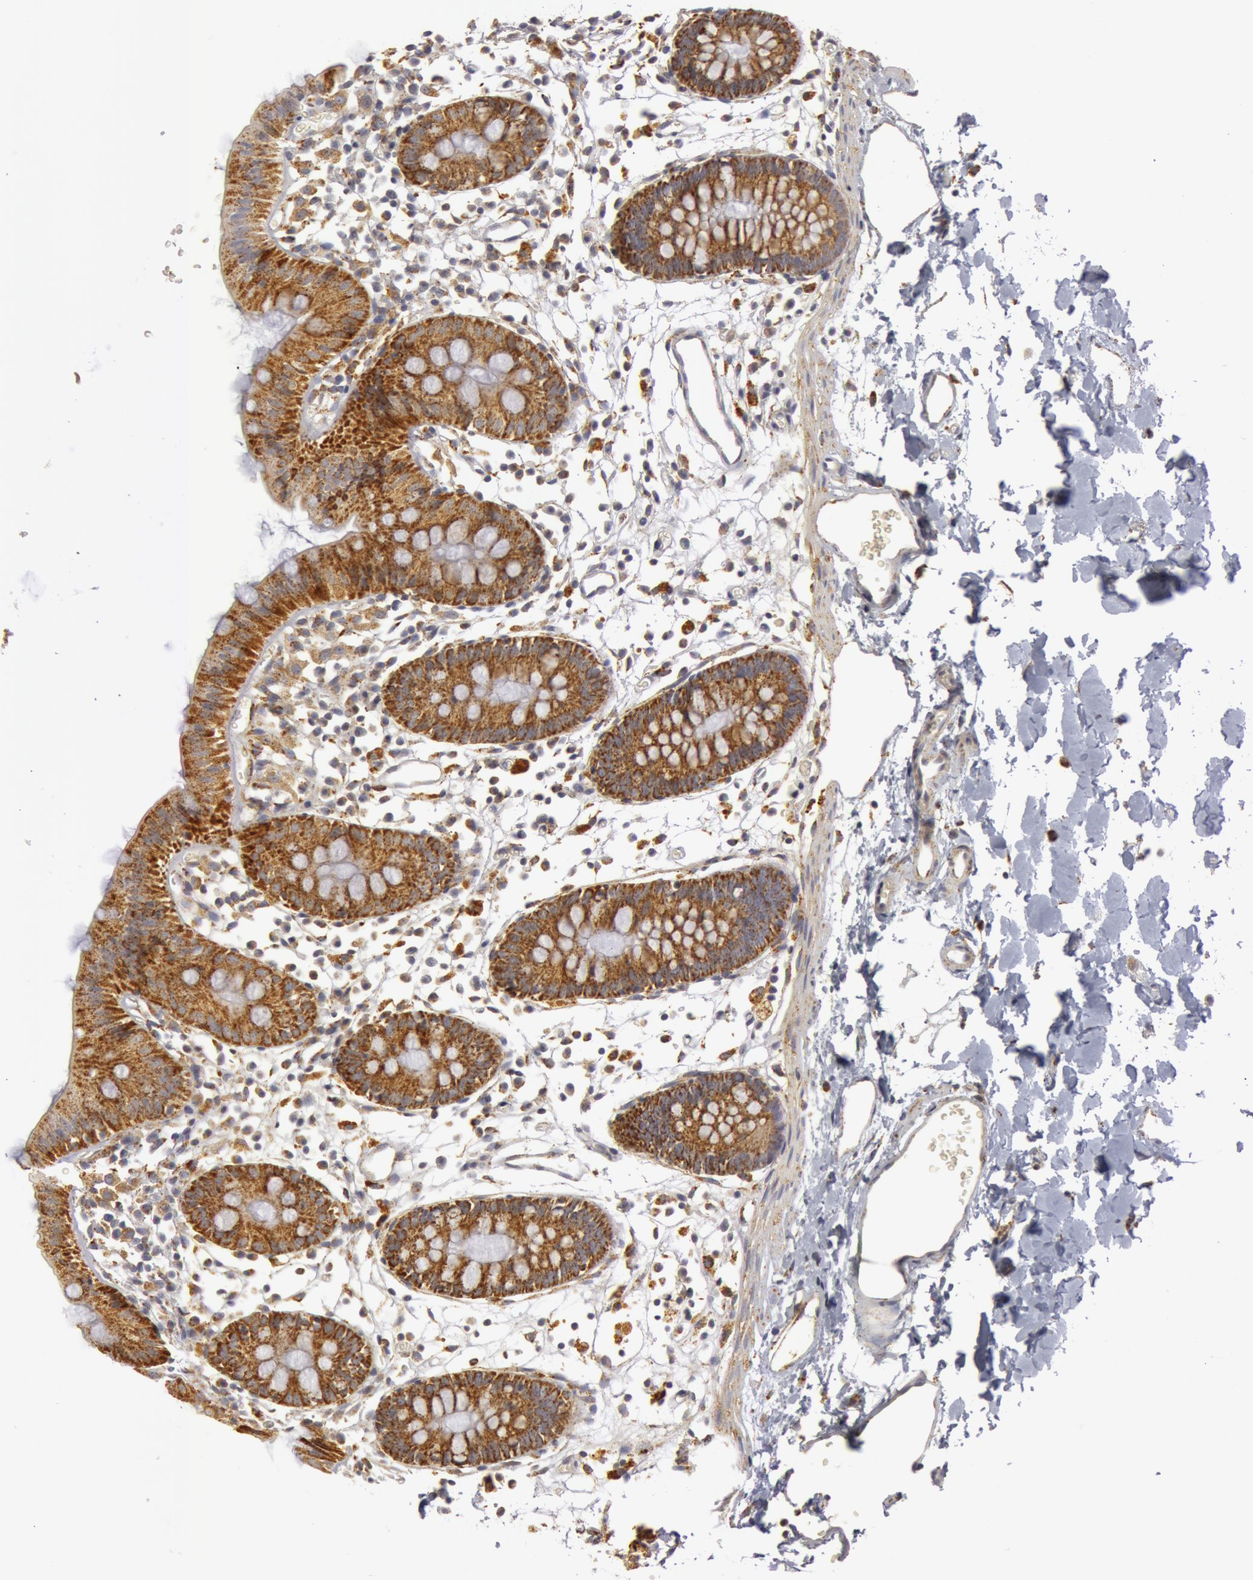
{"staining": {"intensity": "moderate", "quantity": ">75%", "location": "cytoplasmic/membranous"}, "tissue": "colon", "cell_type": "Endothelial cells", "image_type": "normal", "snomed": [{"axis": "morphology", "description": "Normal tissue, NOS"}, {"axis": "topography", "description": "Colon"}], "caption": "Endothelial cells show medium levels of moderate cytoplasmic/membranous staining in about >75% of cells in benign colon. (Stains: DAB in brown, nuclei in blue, Microscopy: brightfield microscopy at high magnification).", "gene": "C7", "patient": {"sex": "male", "age": 14}}